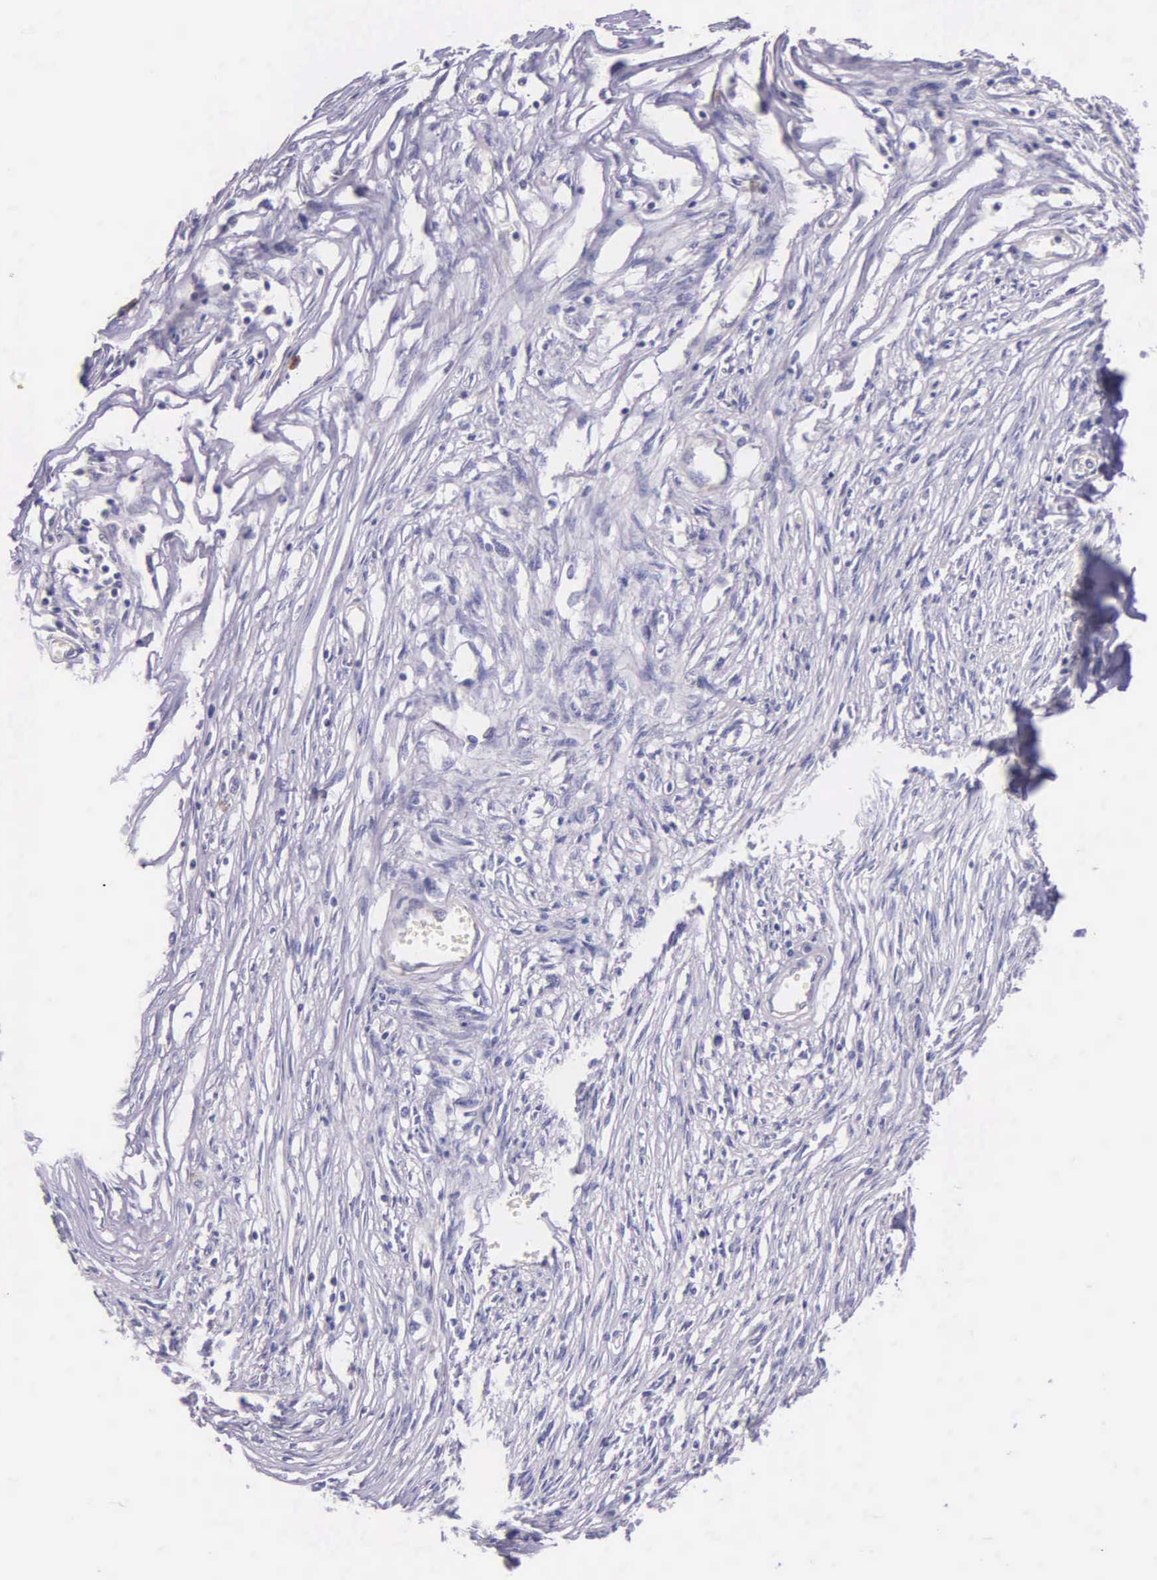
{"staining": {"intensity": "negative", "quantity": "none", "location": "none"}, "tissue": "adipose tissue", "cell_type": "Adipocytes", "image_type": "normal", "snomed": [{"axis": "morphology", "description": "Normal tissue, NOS"}, {"axis": "morphology", "description": "Sarcoma, NOS"}, {"axis": "topography", "description": "Skin"}, {"axis": "topography", "description": "Soft tissue"}], "caption": "Immunohistochemistry histopathology image of unremarkable adipose tissue: adipose tissue stained with DAB displays no significant protein staining in adipocytes. (IHC, brightfield microscopy, high magnification).", "gene": "THSD7A", "patient": {"sex": "female", "age": 51}}